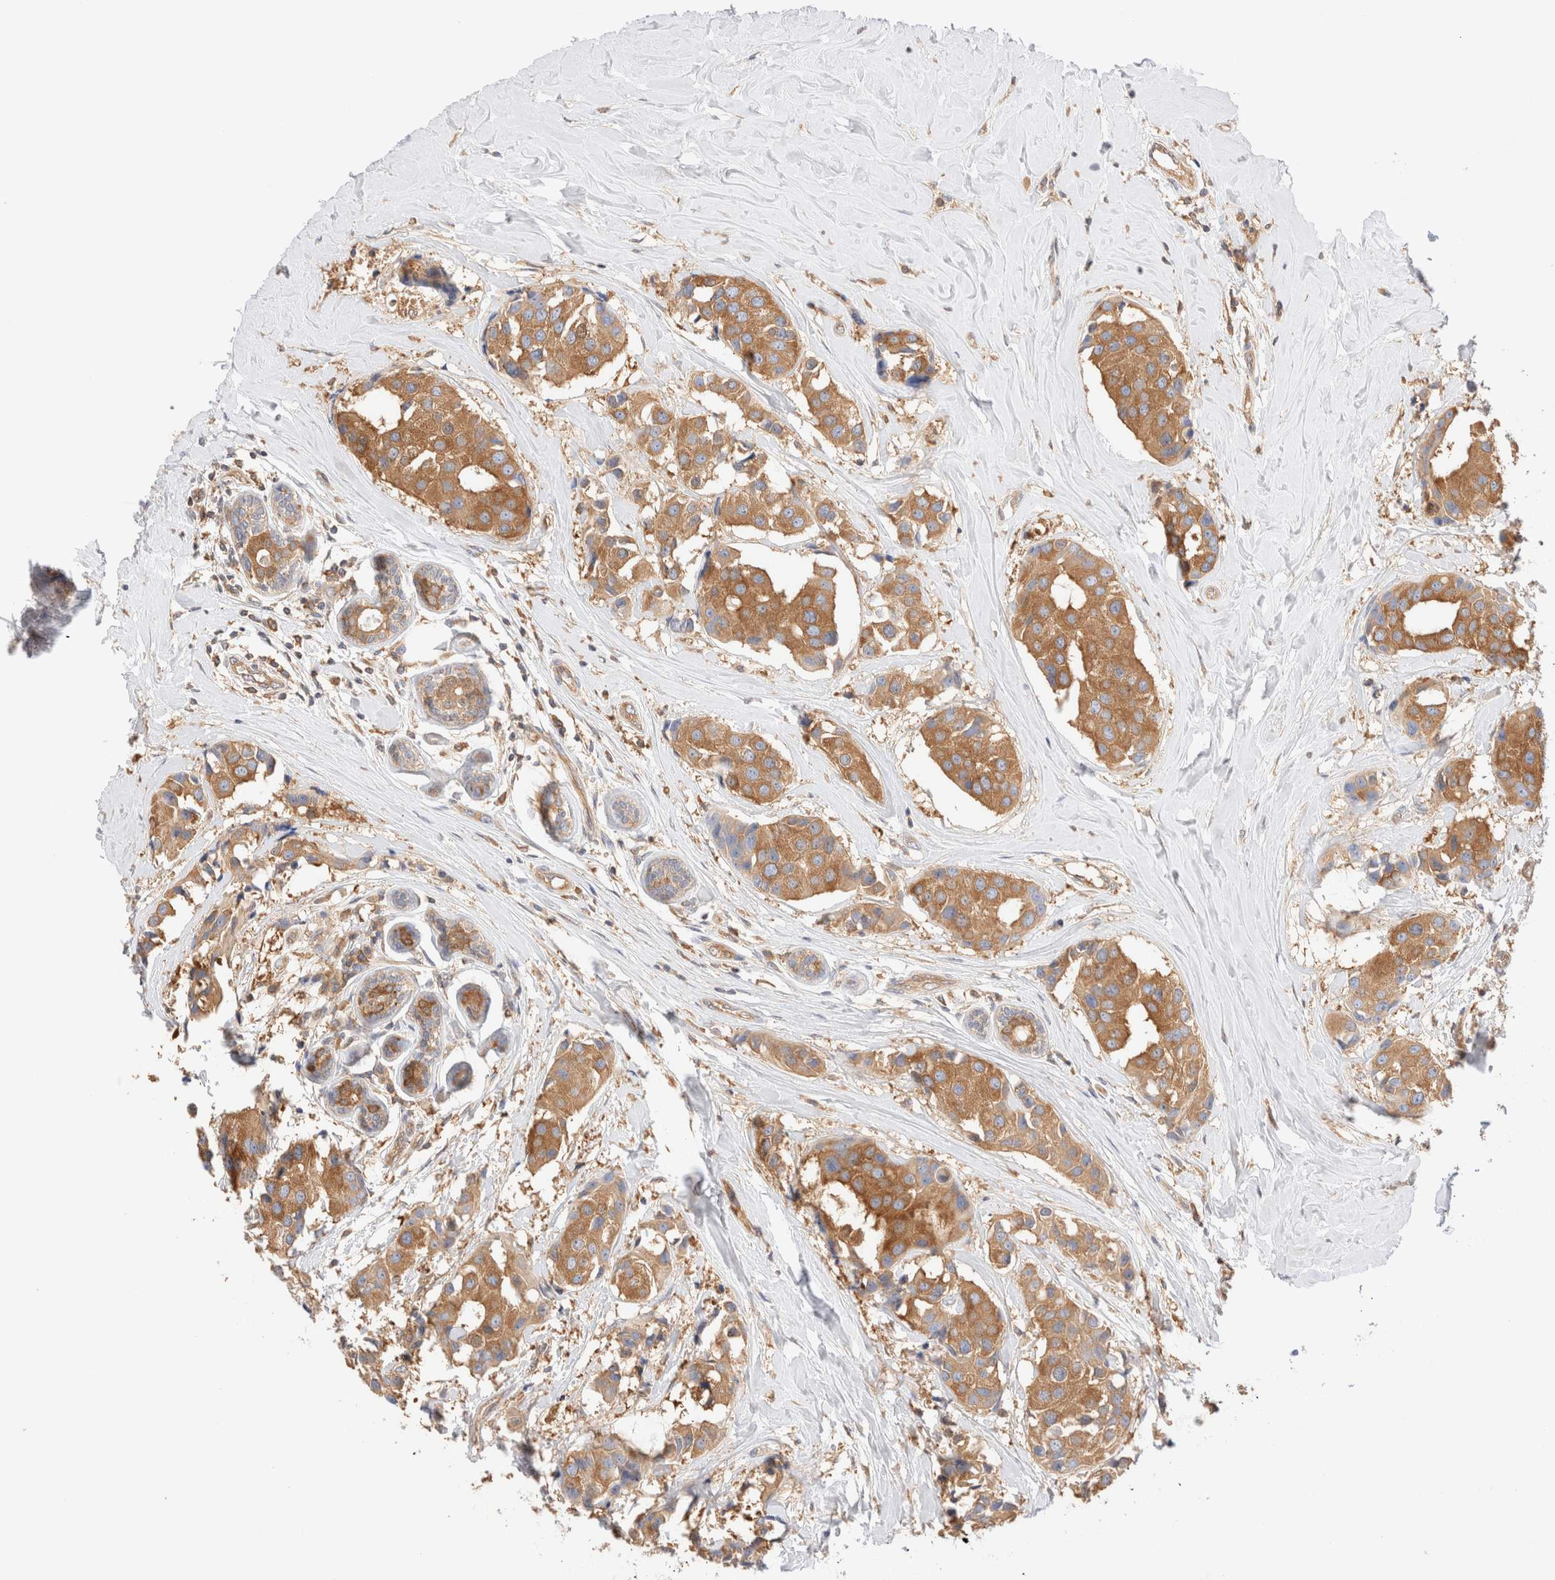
{"staining": {"intensity": "moderate", "quantity": ">75%", "location": "cytoplasmic/membranous"}, "tissue": "breast cancer", "cell_type": "Tumor cells", "image_type": "cancer", "snomed": [{"axis": "morphology", "description": "Normal tissue, NOS"}, {"axis": "morphology", "description": "Duct carcinoma"}, {"axis": "topography", "description": "Breast"}], "caption": "Brown immunohistochemical staining in human intraductal carcinoma (breast) exhibits moderate cytoplasmic/membranous positivity in about >75% of tumor cells. The staining was performed using DAB, with brown indicating positive protein expression. Nuclei are stained blue with hematoxylin.", "gene": "RABEP1", "patient": {"sex": "female", "age": 39}}